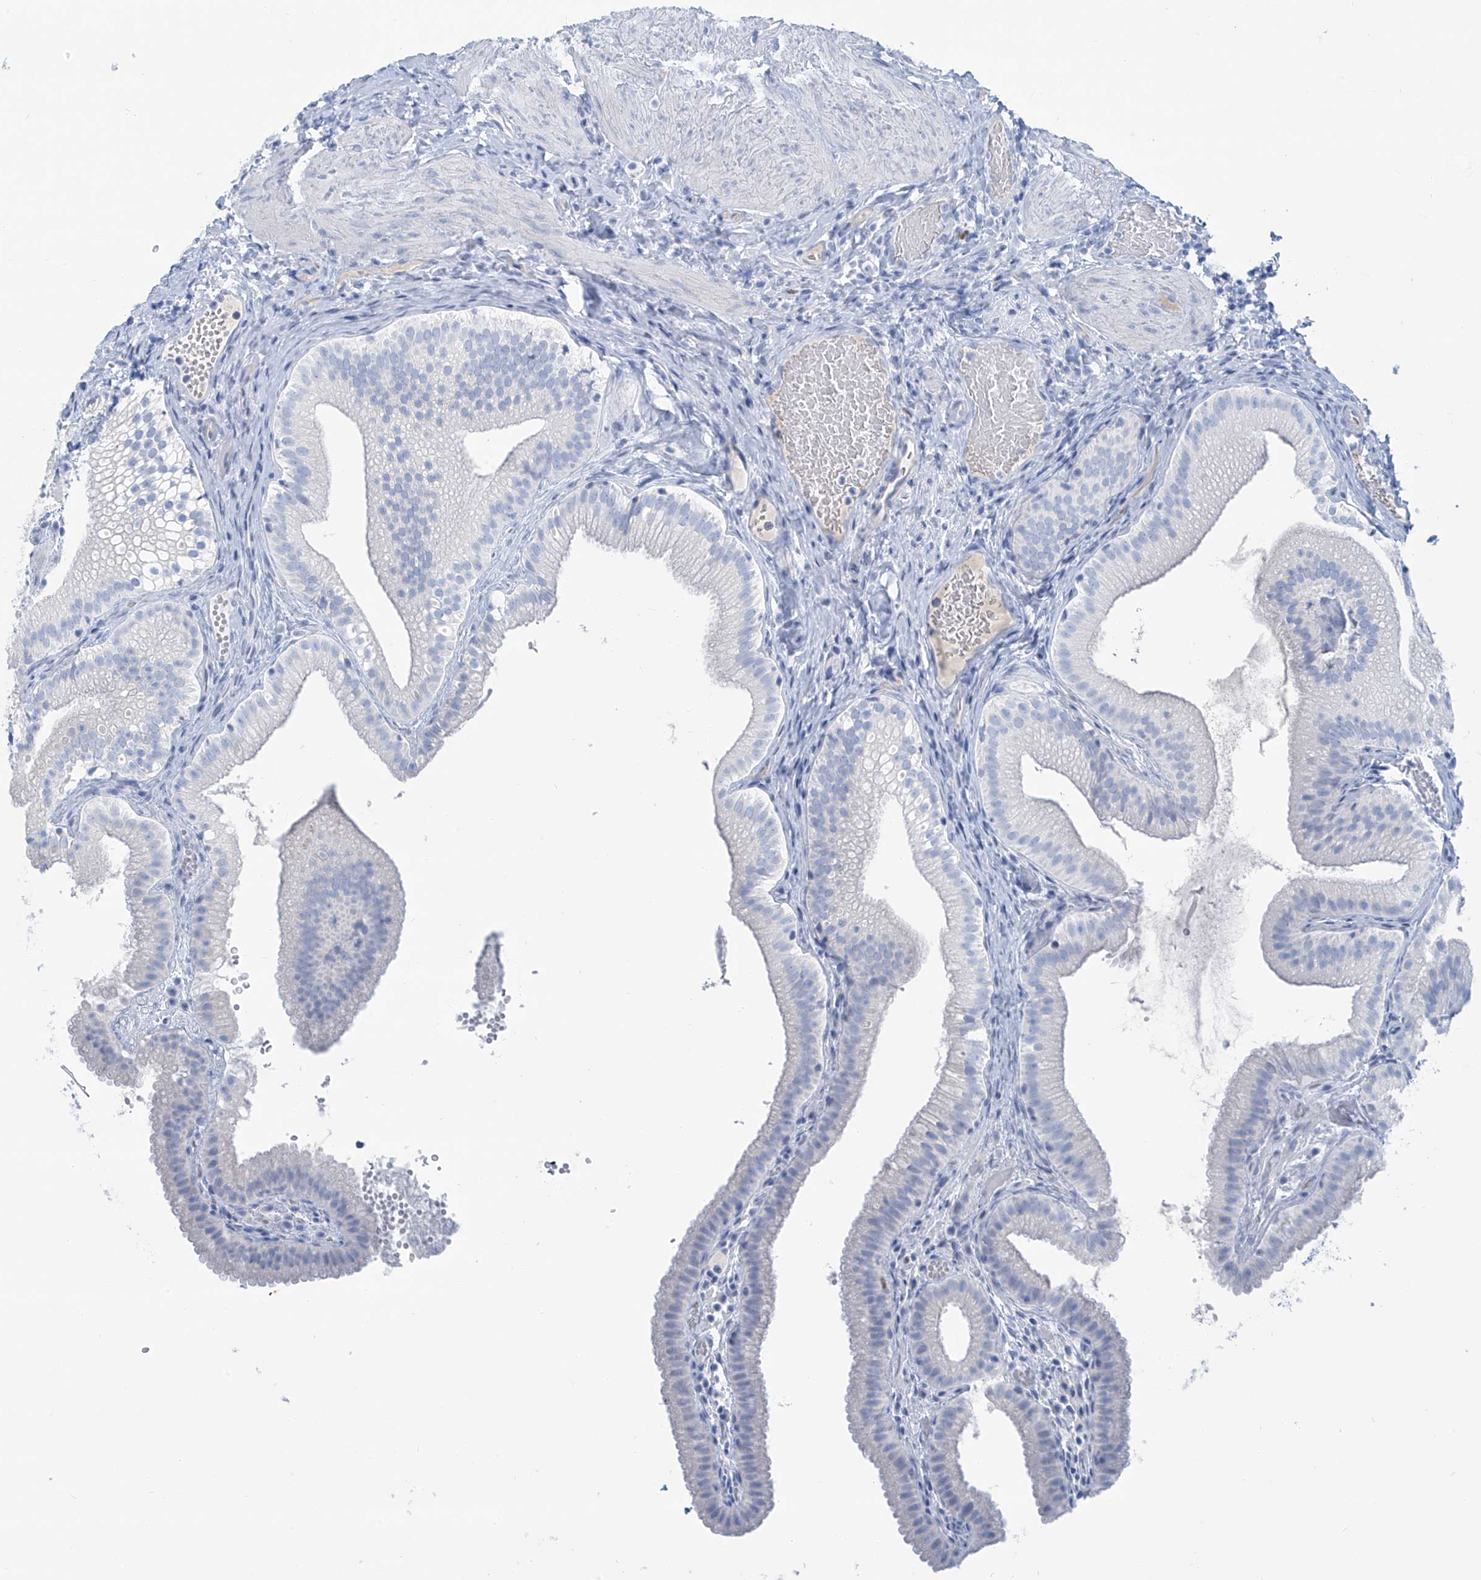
{"staining": {"intensity": "negative", "quantity": "none", "location": "none"}, "tissue": "gallbladder", "cell_type": "Glandular cells", "image_type": "normal", "snomed": [{"axis": "morphology", "description": "Normal tissue, NOS"}, {"axis": "topography", "description": "Gallbladder"}], "caption": "Immunohistochemistry (IHC) of benign gallbladder displays no positivity in glandular cells. (DAB (3,3'-diaminobenzidine) IHC with hematoxylin counter stain).", "gene": "SGO2", "patient": {"sex": "female", "age": 30}}